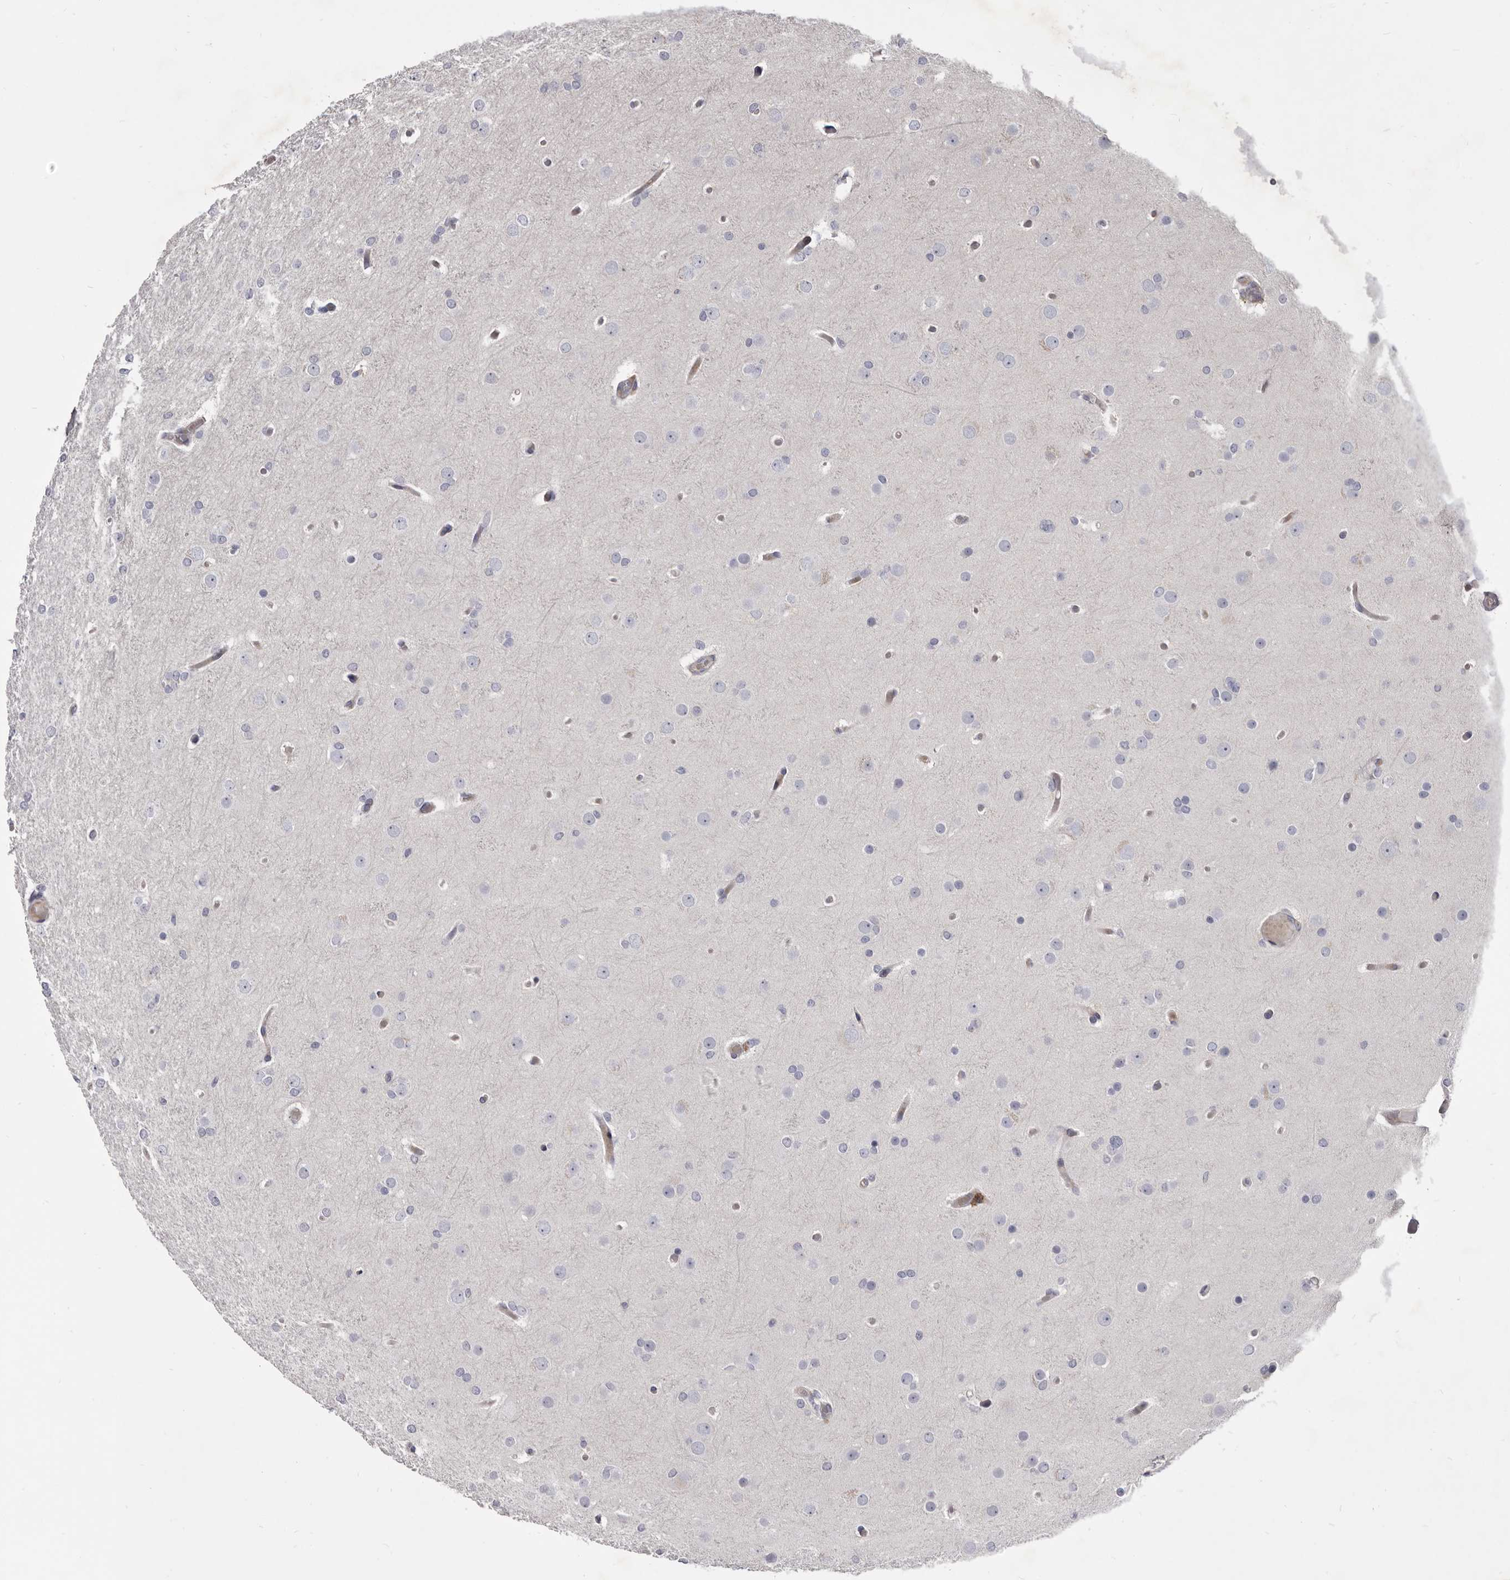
{"staining": {"intensity": "negative", "quantity": "none", "location": "none"}, "tissue": "glioma", "cell_type": "Tumor cells", "image_type": "cancer", "snomed": [{"axis": "morphology", "description": "Glioma, malignant, High grade"}, {"axis": "topography", "description": "Cerebral cortex"}], "caption": "High power microscopy photomicrograph of an immunohistochemistry (IHC) image of glioma, revealing no significant staining in tumor cells.", "gene": "FAS", "patient": {"sex": "female", "age": 36}}